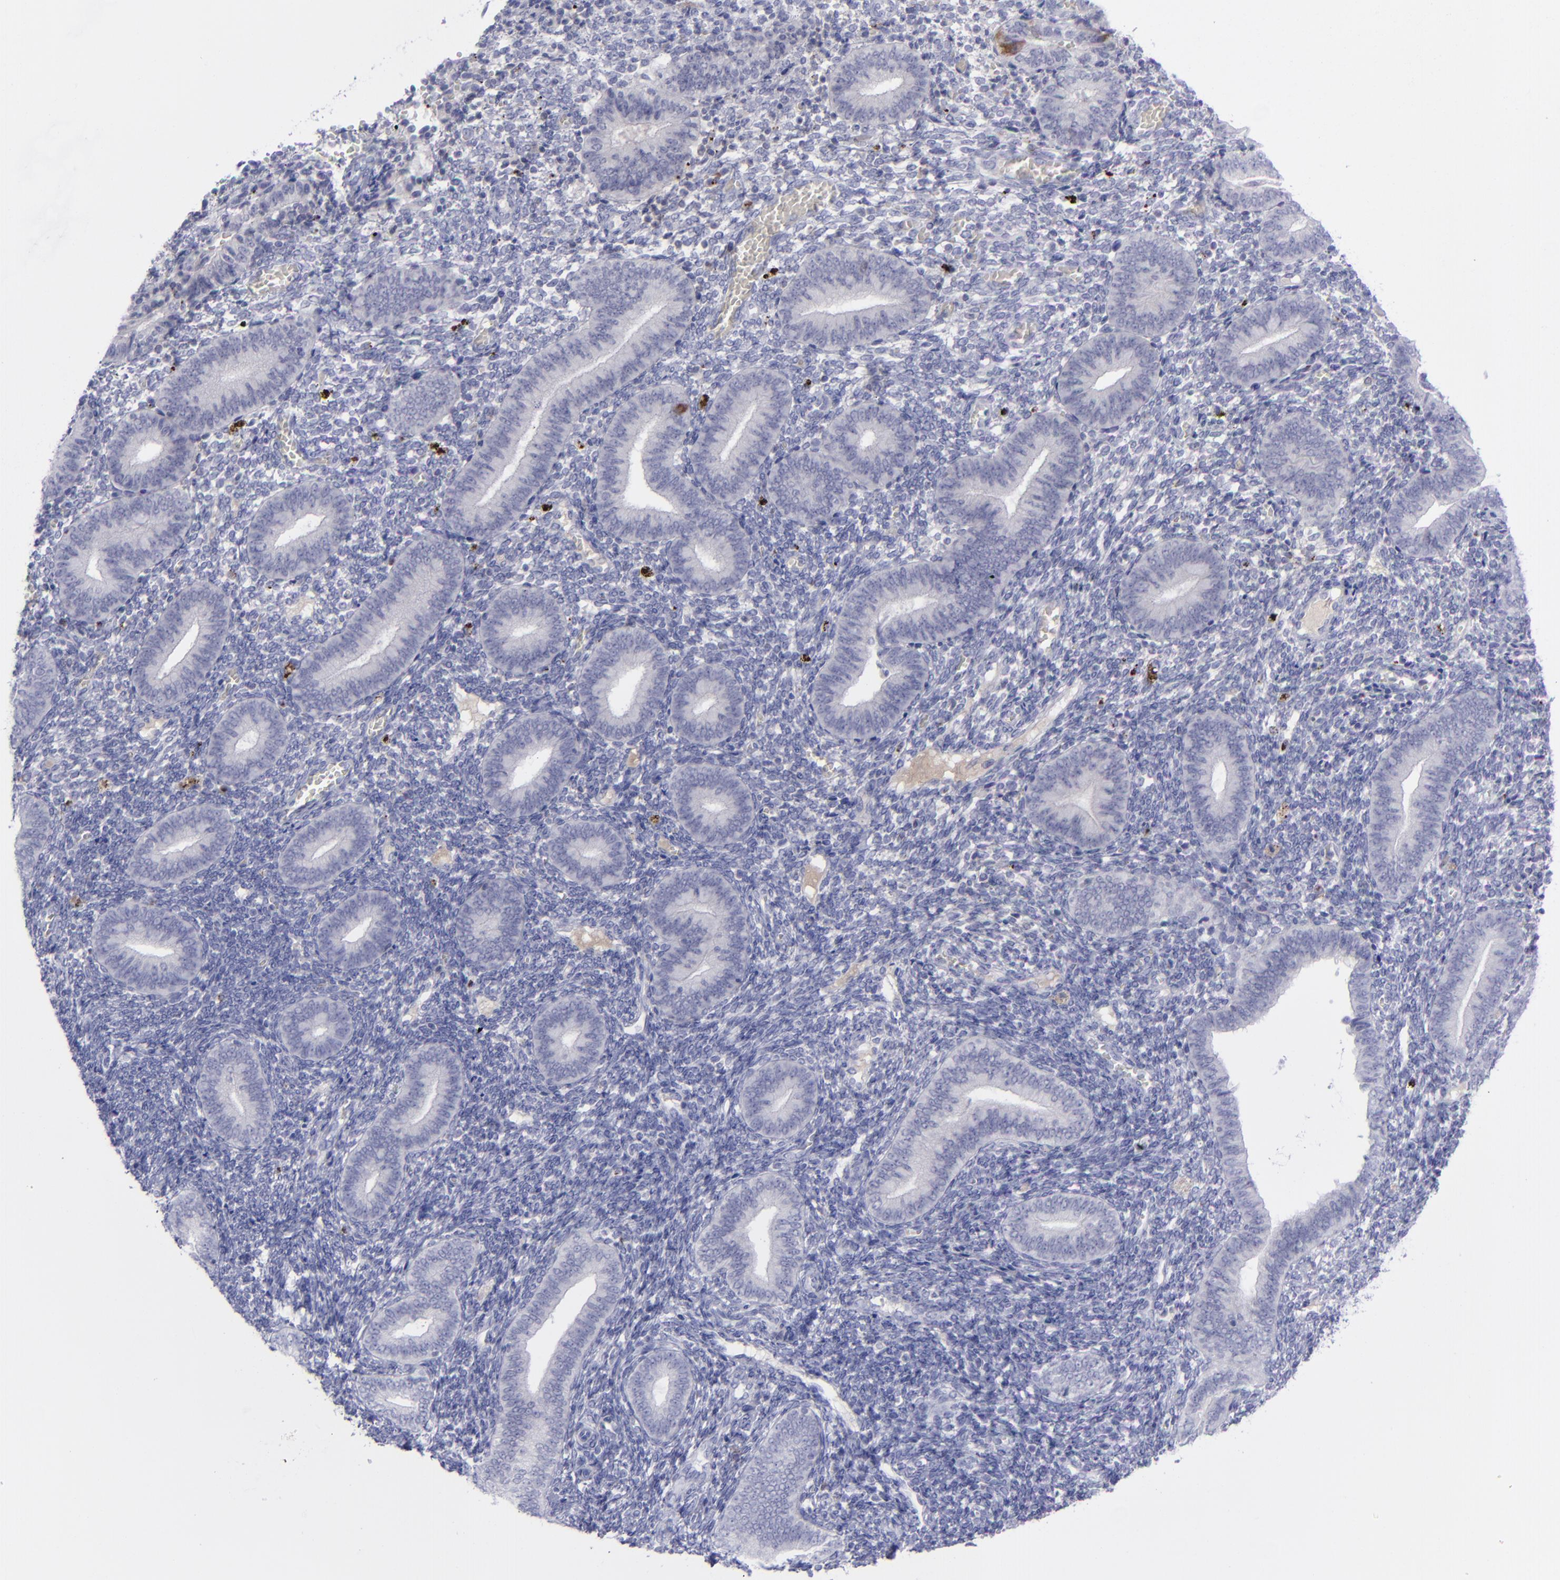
{"staining": {"intensity": "moderate", "quantity": "<25%", "location": "cytoplasmic/membranous"}, "tissue": "endometrium", "cell_type": "Cells in endometrial stroma", "image_type": "normal", "snomed": [{"axis": "morphology", "description": "Normal tissue, NOS"}, {"axis": "topography", "description": "Uterus"}, {"axis": "topography", "description": "Endometrium"}], "caption": "A brown stain shows moderate cytoplasmic/membranous positivity of a protein in cells in endometrial stroma of normal endometrium. Nuclei are stained in blue.", "gene": "AURKA", "patient": {"sex": "female", "age": 33}}